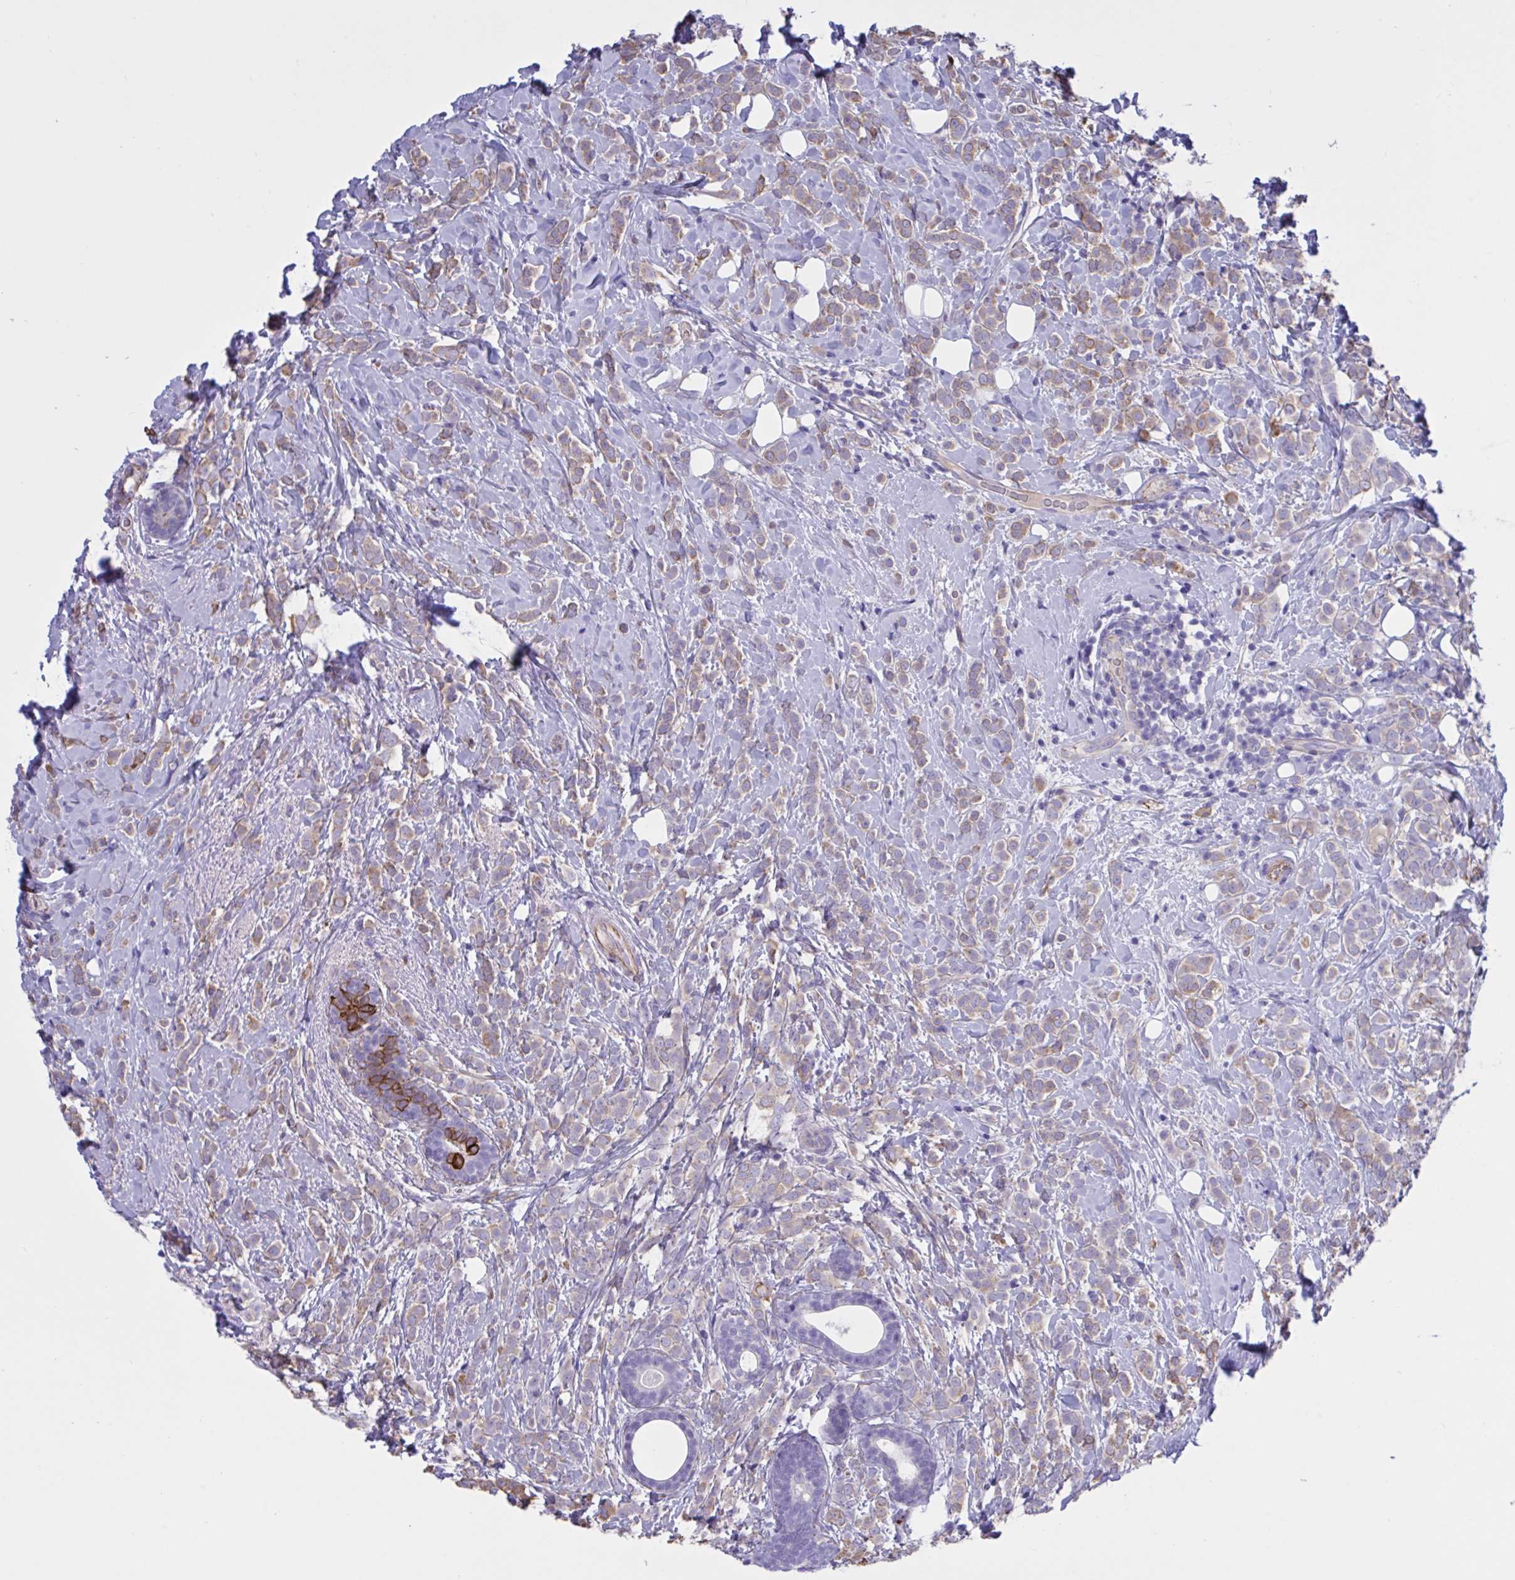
{"staining": {"intensity": "moderate", "quantity": ">75%", "location": "cytoplasmic/membranous"}, "tissue": "breast cancer", "cell_type": "Tumor cells", "image_type": "cancer", "snomed": [{"axis": "morphology", "description": "Lobular carcinoma"}, {"axis": "topography", "description": "Breast"}], "caption": "Breast cancer (lobular carcinoma) tissue displays moderate cytoplasmic/membranous expression in approximately >75% of tumor cells (Brightfield microscopy of DAB IHC at high magnification).", "gene": "SLC66A1", "patient": {"sex": "female", "age": 49}}